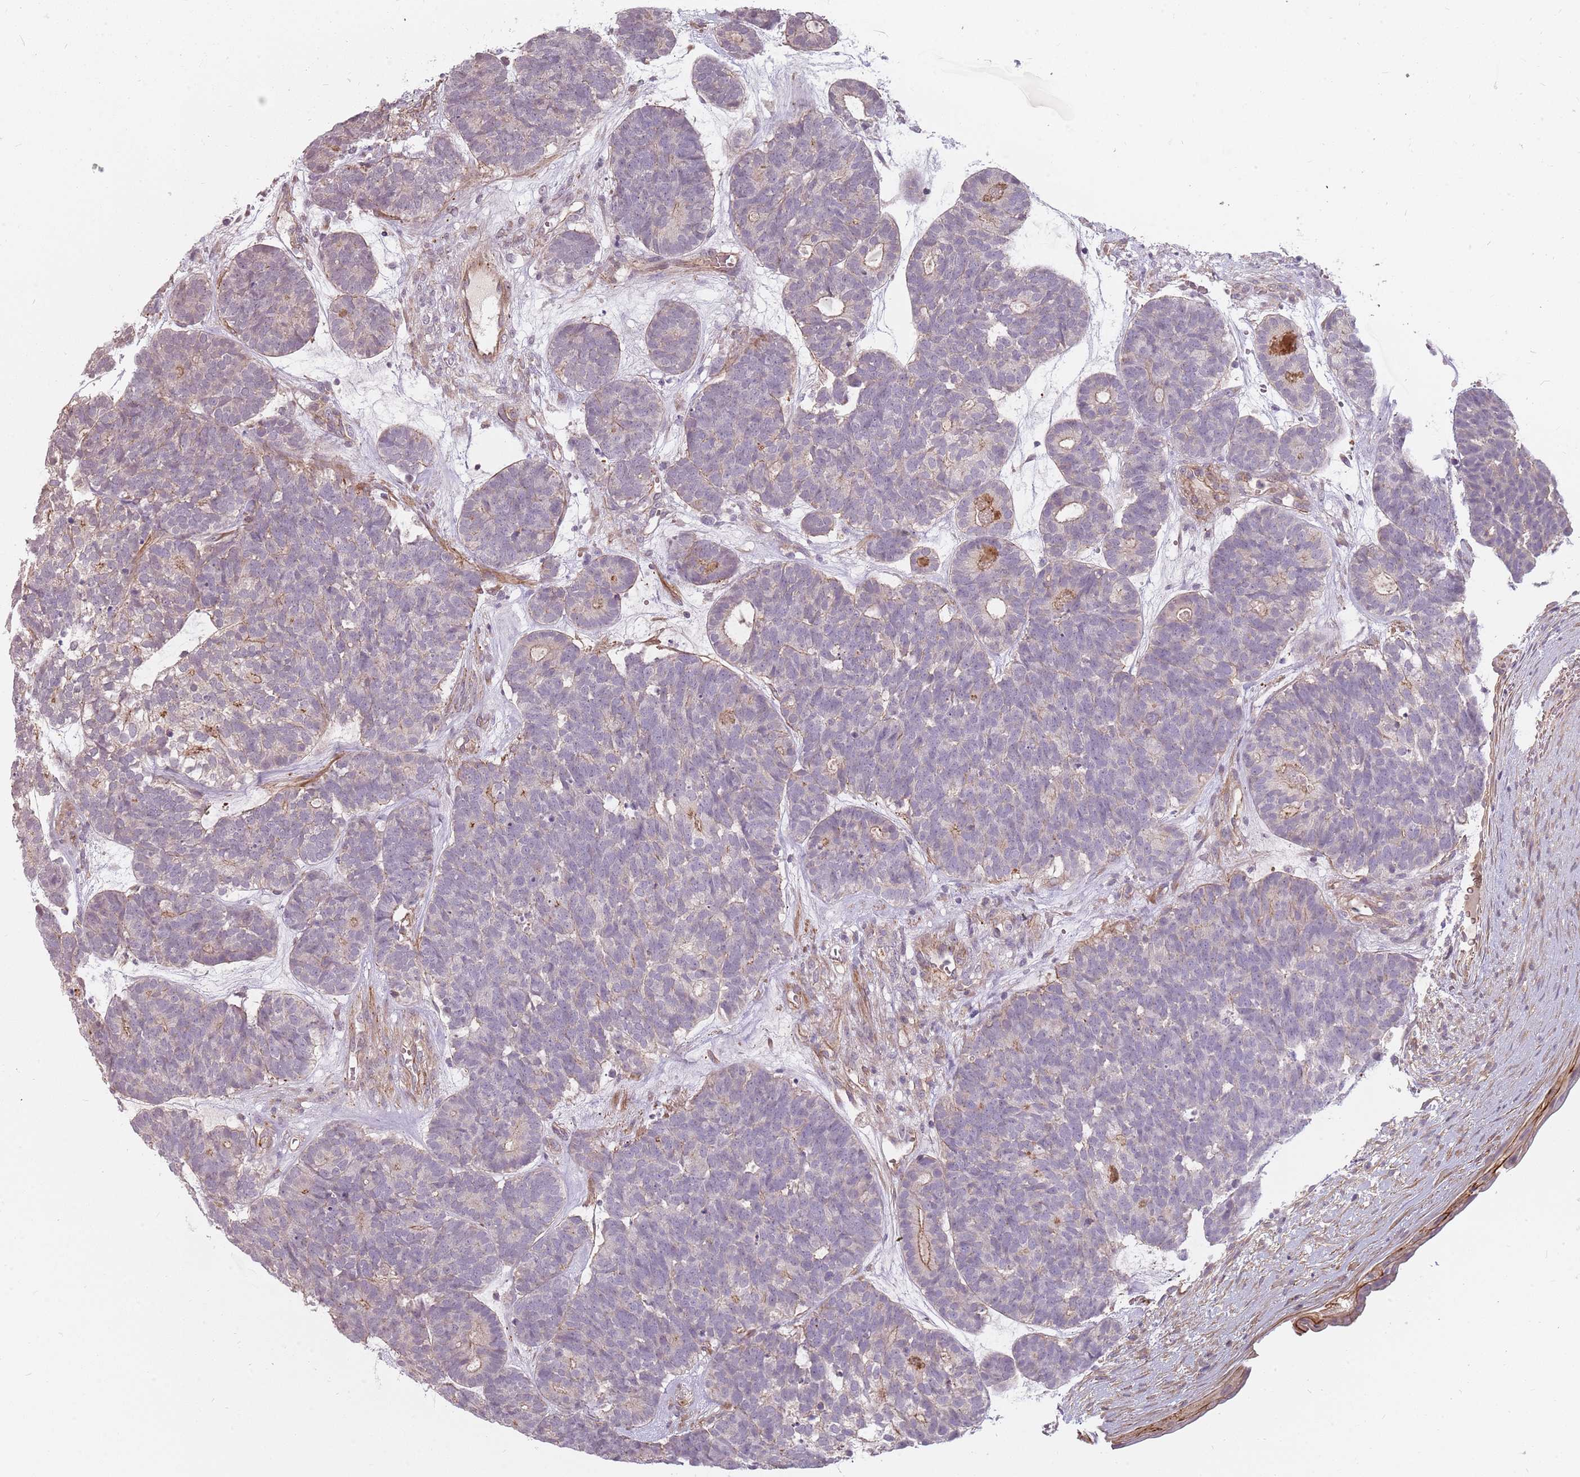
{"staining": {"intensity": "negative", "quantity": "none", "location": "none"}, "tissue": "head and neck cancer", "cell_type": "Tumor cells", "image_type": "cancer", "snomed": [{"axis": "morphology", "description": "Adenocarcinoma, NOS"}, {"axis": "topography", "description": "Head-Neck"}], "caption": "Immunohistochemical staining of head and neck cancer (adenocarcinoma) demonstrates no significant staining in tumor cells.", "gene": "PPP1R14C", "patient": {"sex": "female", "age": 81}}